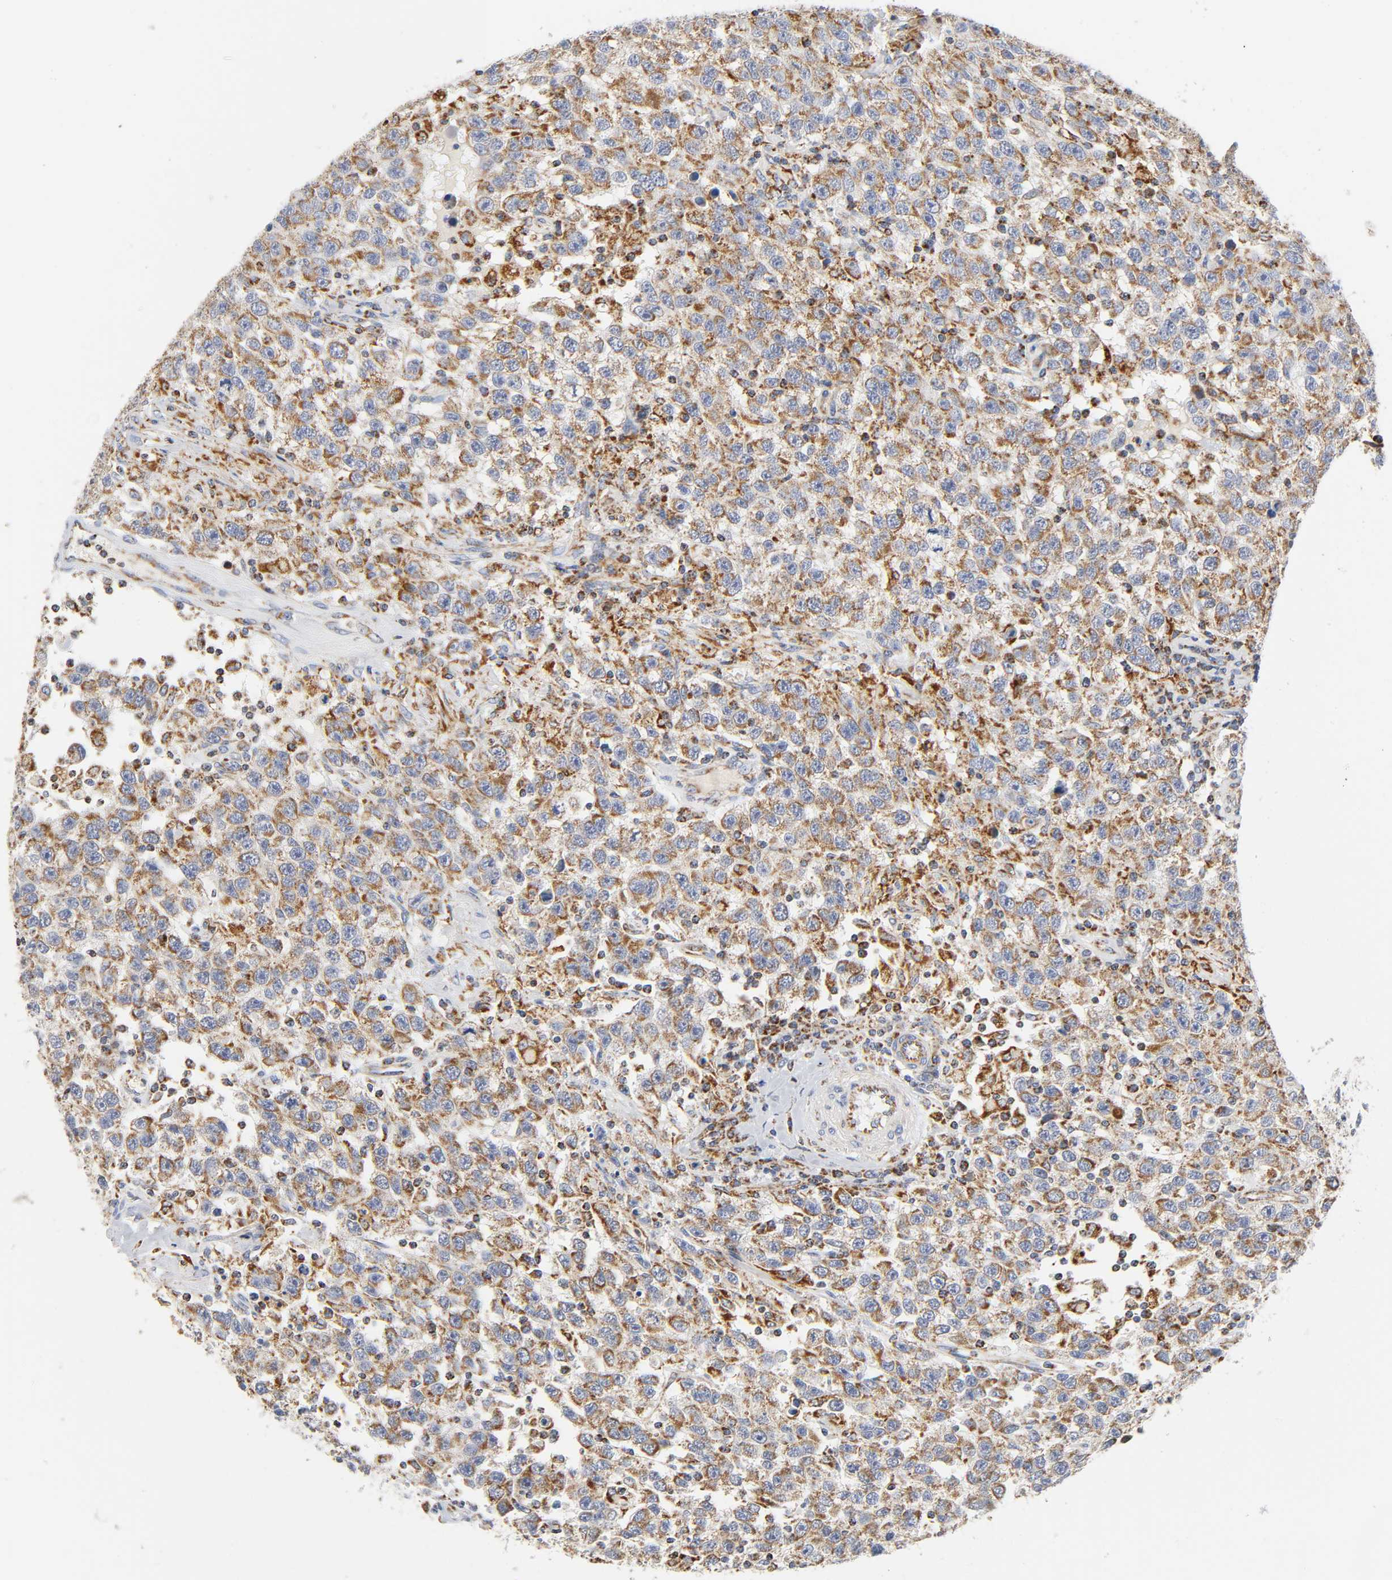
{"staining": {"intensity": "moderate", "quantity": ">75%", "location": "cytoplasmic/membranous"}, "tissue": "testis cancer", "cell_type": "Tumor cells", "image_type": "cancer", "snomed": [{"axis": "morphology", "description": "Seminoma, NOS"}, {"axis": "topography", "description": "Testis"}], "caption": "Testis cancer was stained to show a protein in brown. There is medium levels of moderate cytoplasmic/membranous staining in approximately >75% of tumor cells.", "gene": "BAK1", "patient": {"sex": "male", "age": 41}}